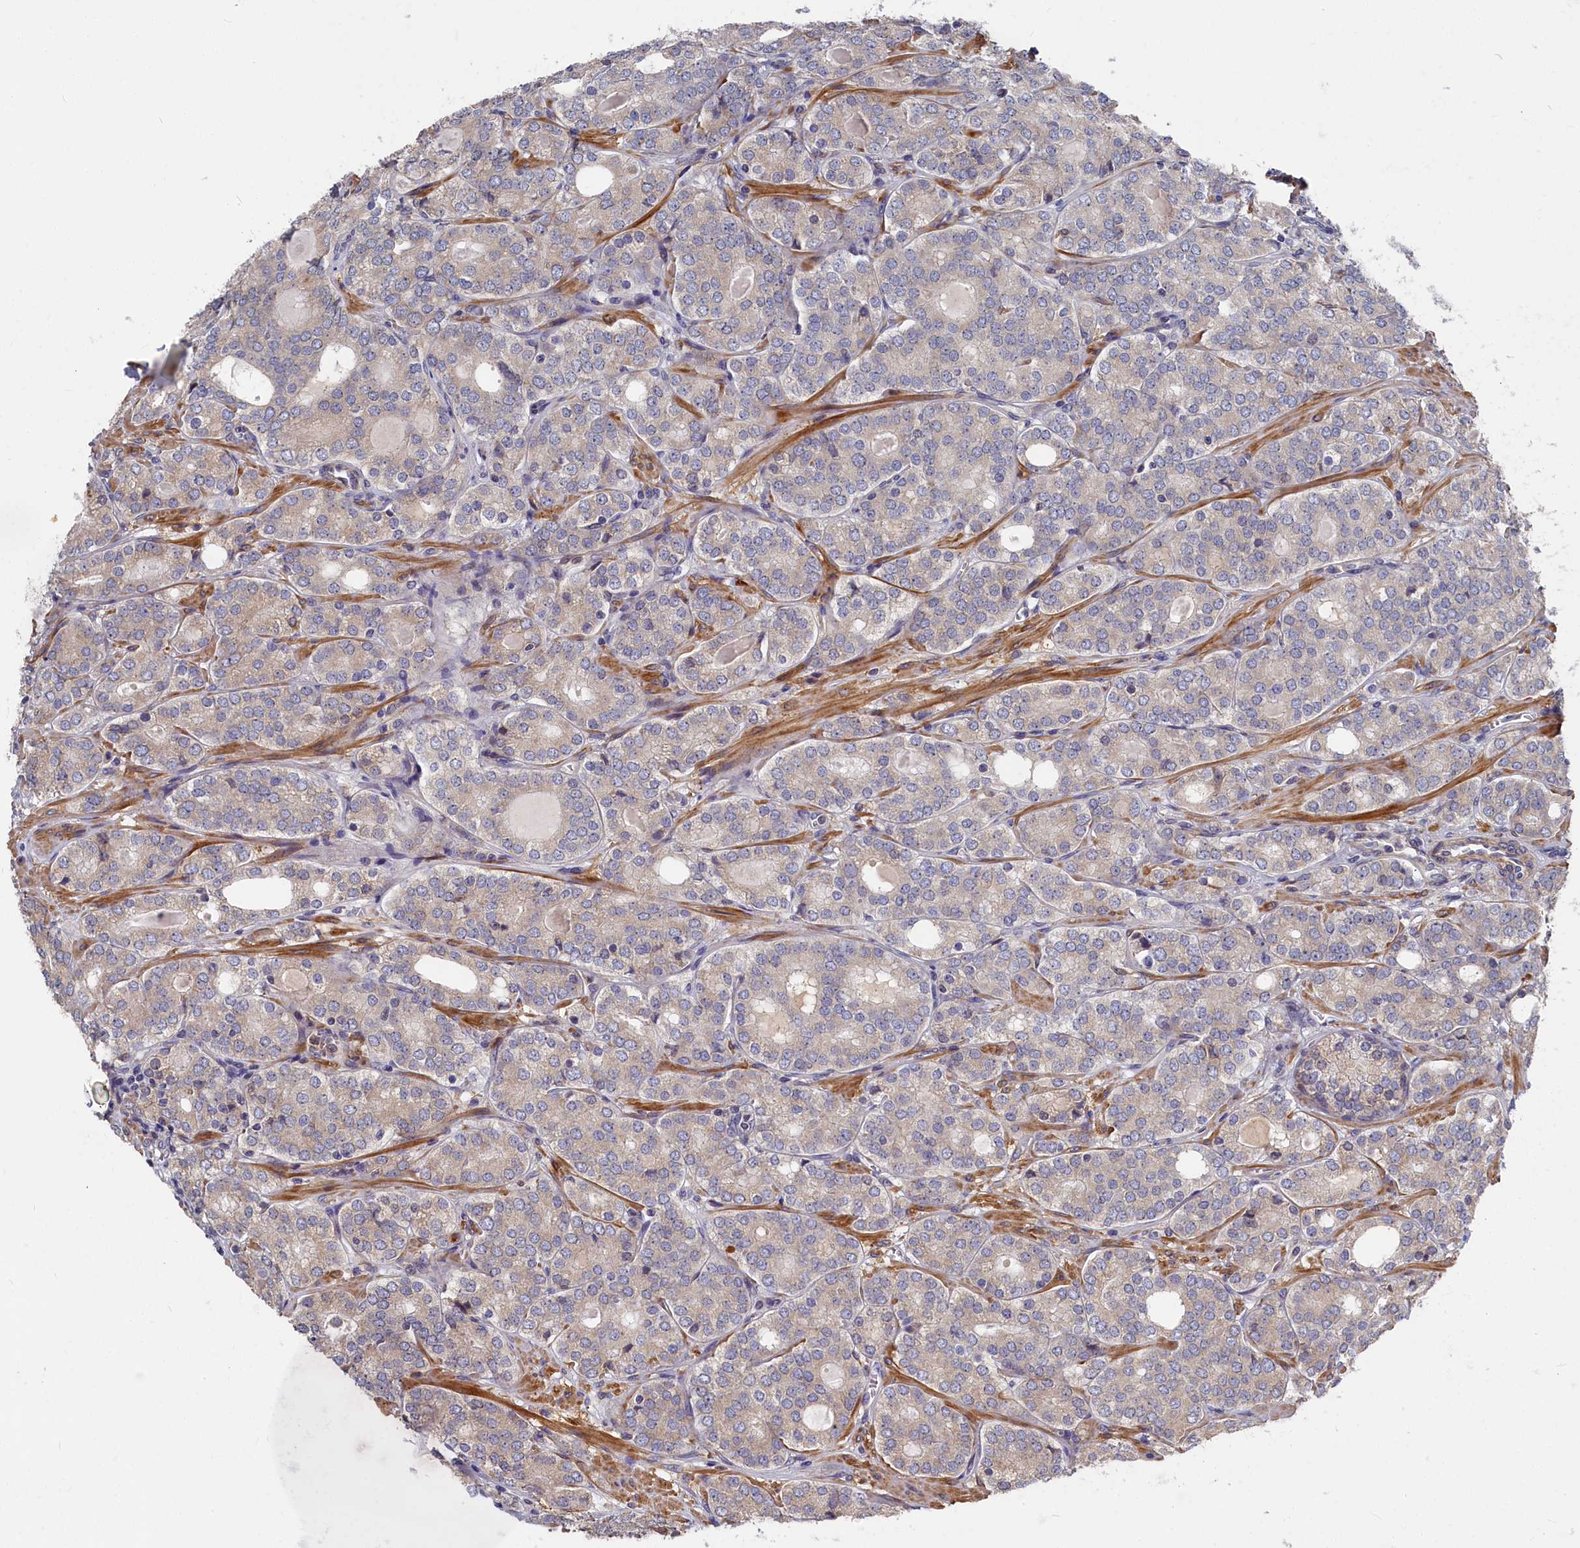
{"staining": {"intensity": "weak", "quantity": "25%-75%", "location": "cytoplasmic/membranous"}, "tissue": "prostate cancer", "cell_type": "Tumor cells", "image_type": "cancer", "snomed": [{"axis": "morphology", "description": "Adenocarcinoma, High grade"}, {"axis": "topography", "description": "Prostate"}], "caption": "Weak cytoplasmic/membranous protein expression is seen in approximately 25%-75% of tumor cells in prostate cancer.", "gene": "CYB5D2", "patient": {"sex": "male", "age": 64}}